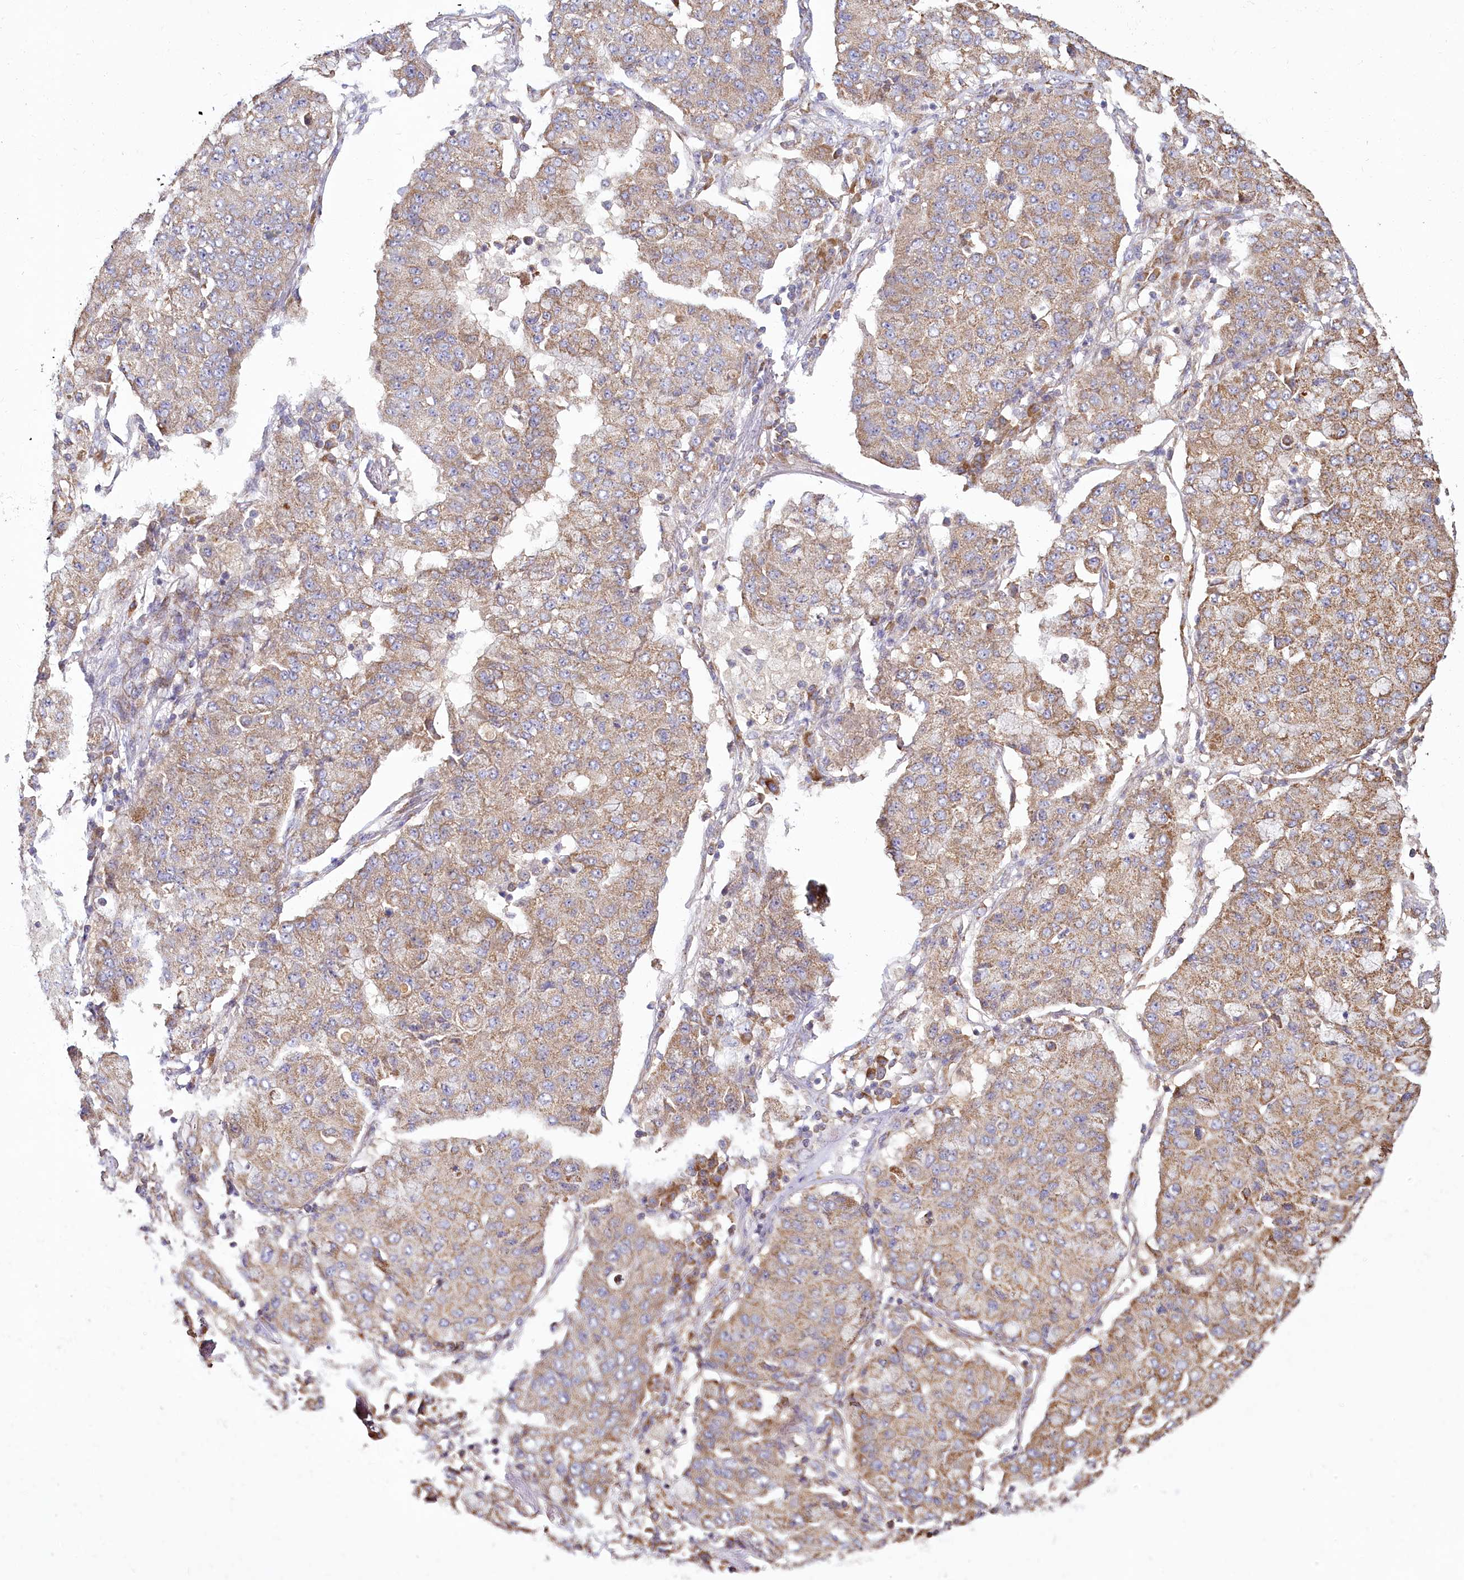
{"staining": {"intensity": "weak", "quantity": ">75%", "location": "cytoplasmic/membranous"}, "tissue": "lung cancer", "cell_type": "Tumor cells", "image_type": "cancer", "snomed": [{"axis": "morphology", "description": "Squamous cell carcinoma, NOS"}, {"axis": "topography", "description": "Lung"}], "caption": "This is an image of IHC staining of lung squamous cell carcinoma, which shows weak expression in the cytoplasmic/membranous of tumor cells.", "gene": "ACOX2", "patient": {"sex": "male", "age": 74}}